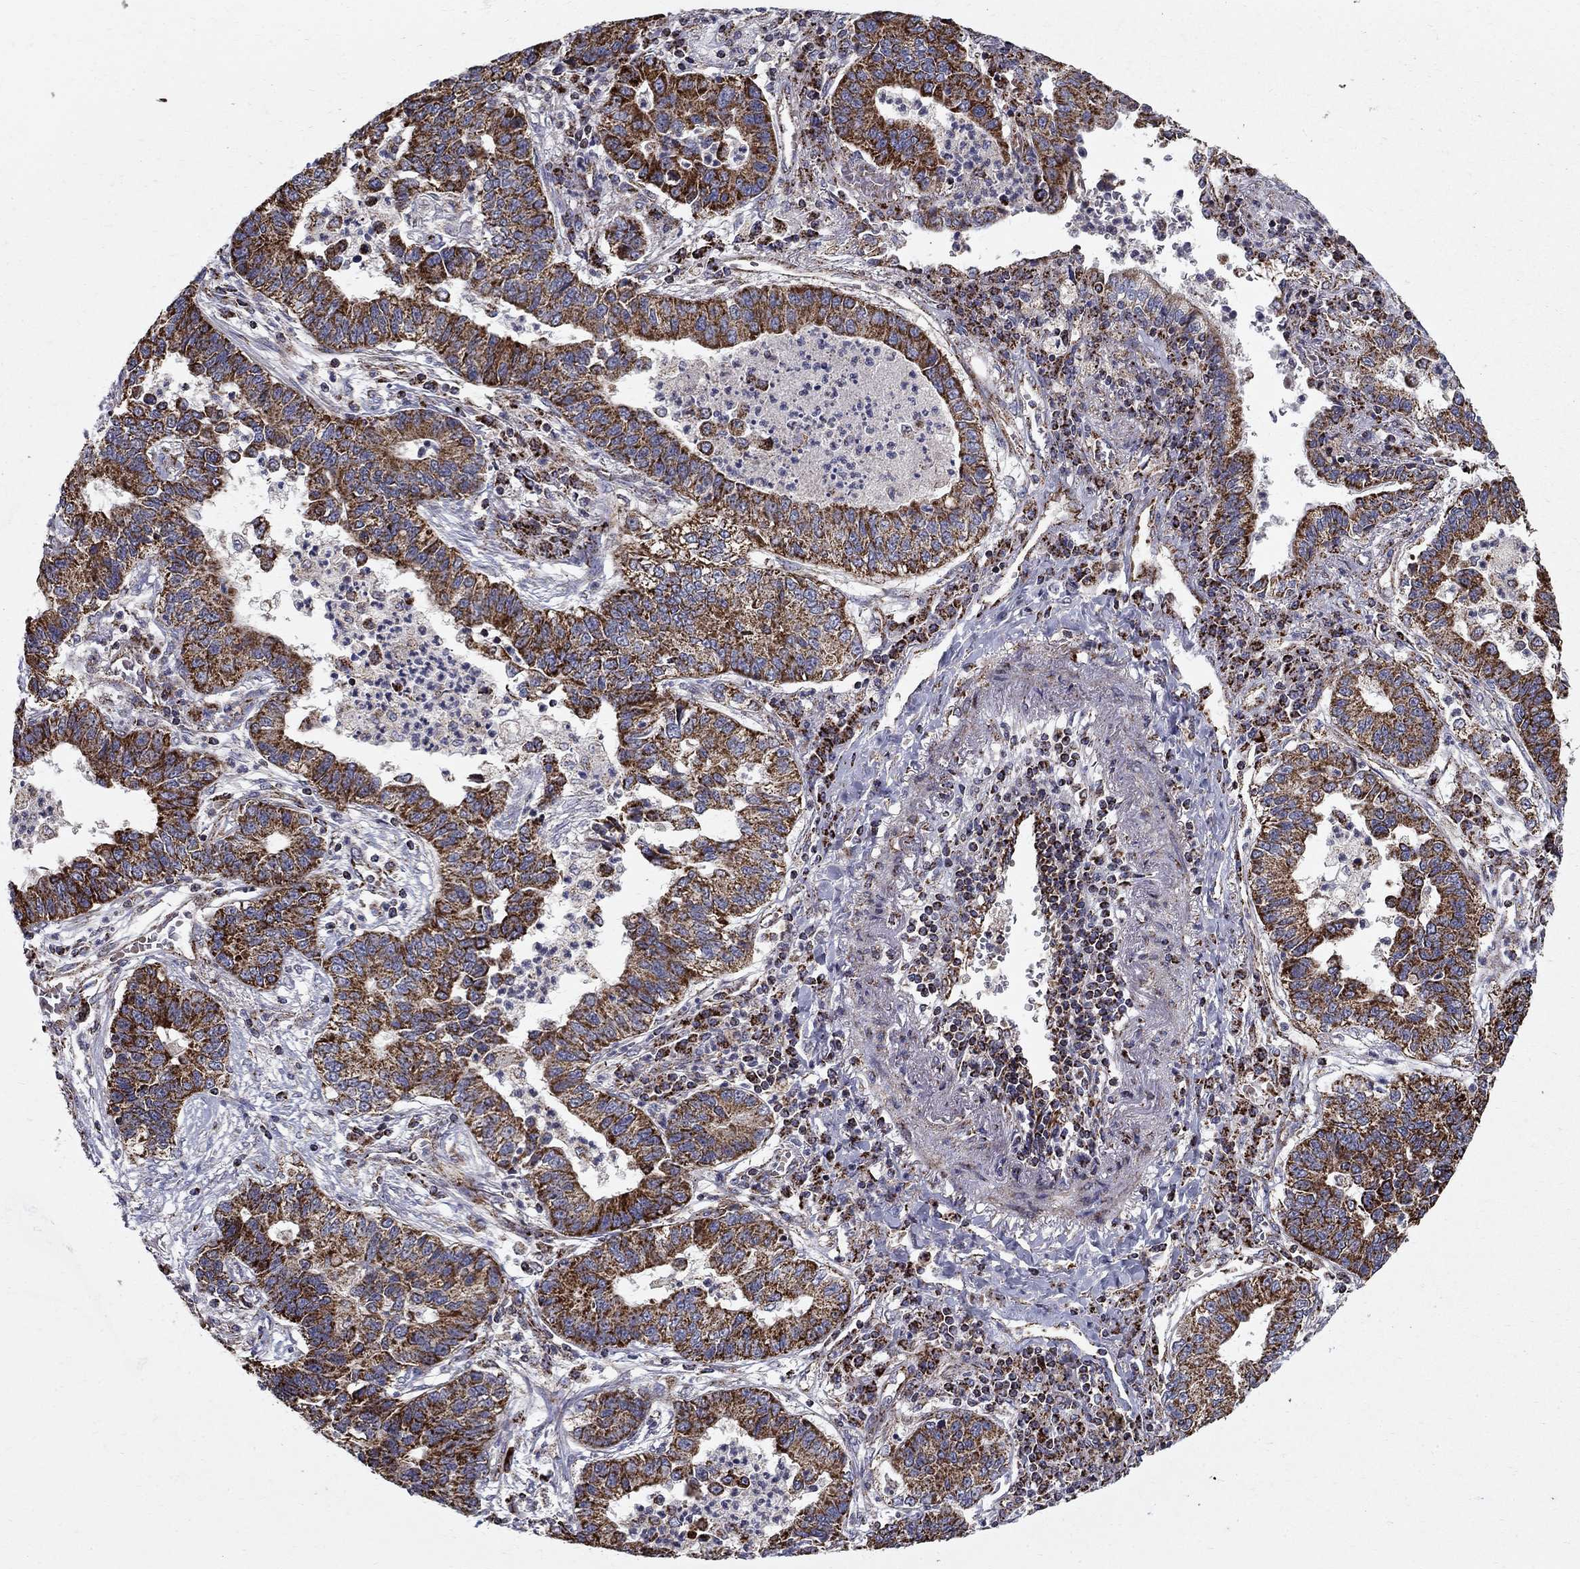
{"staining": {"intensity": "strong", "quantity": "25%-75%", "location": "cytoplasmic/membranous"}, "tissue": "lung cancer", "cell_type": "Tumor cells", "image_type": "cancer", "snomed": [{"axis": "morphology", "description": "Adenocarcinoma, NOS"}, {"axis": "topography", "description": "Lung"}], "caption": "Human lung cancer (adenocarcinoma) stained with a protein marker reveals strong staining in tumor cells.", "gene": "NDUFS8", "patient": {"sex": "female", "age": 57}}